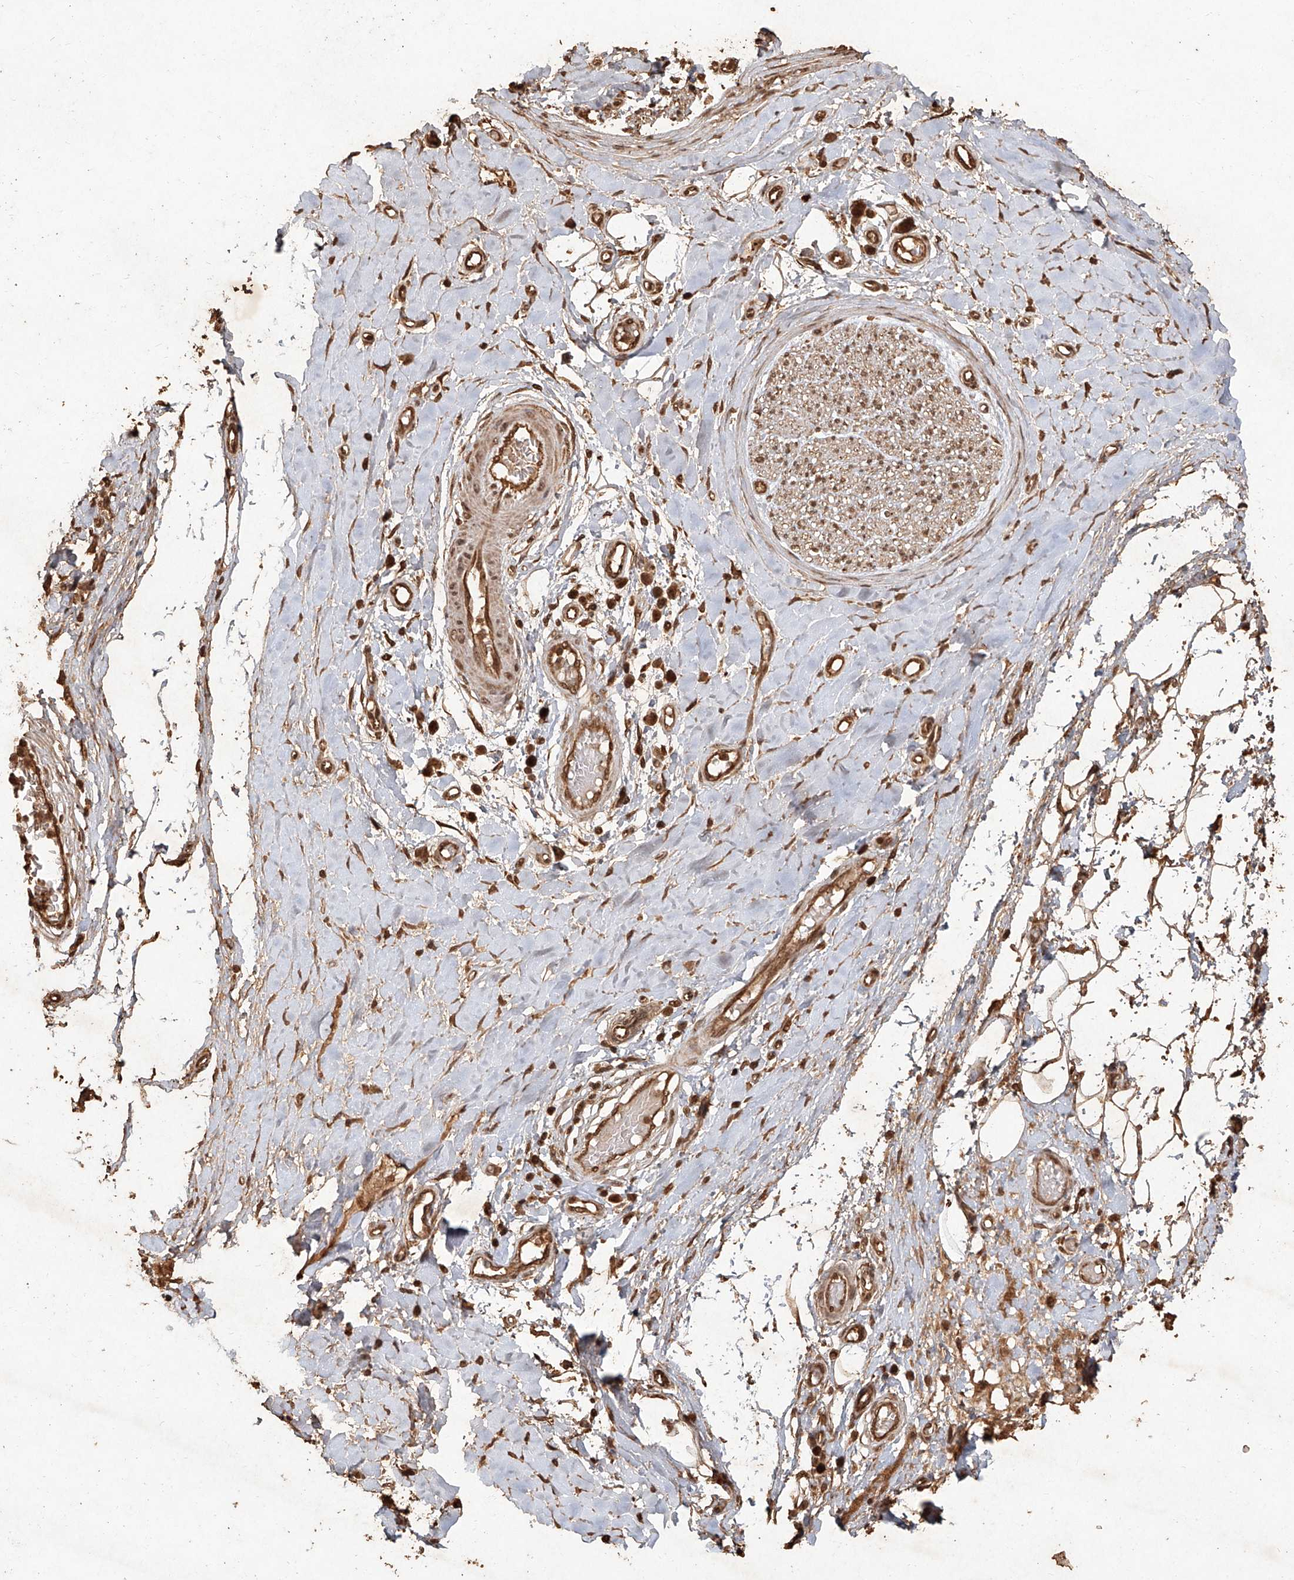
{"staining": {"intensity": "strong", "quantity": ">75%", "location": "cytoplasmic/membranous,nuclear"}, "tissue": "adipose tissue", "cell_type": "Adipocytes", "image_type": "normal", "snomed": [{"axis": "morphology", "description": "Normal tissue, NOS"}, {"axis": "morphology", "description": "Adenocarcinoma, NOS"}, {"axis": "topography", "description": "Esophagus"}, {"axis": "topography", "description": "Stomach, upper"}, {"axis": "topography", "description": "Peripheral nerve tissue"}], "caption": "Strong cytoplasmic/membranous,nuclear expression for a protein is present in about >75% of adipocytes of benign adipose tissue using IHC.", "gene": "UBE2K", "patient": {"sex": "male", "age": 62}}